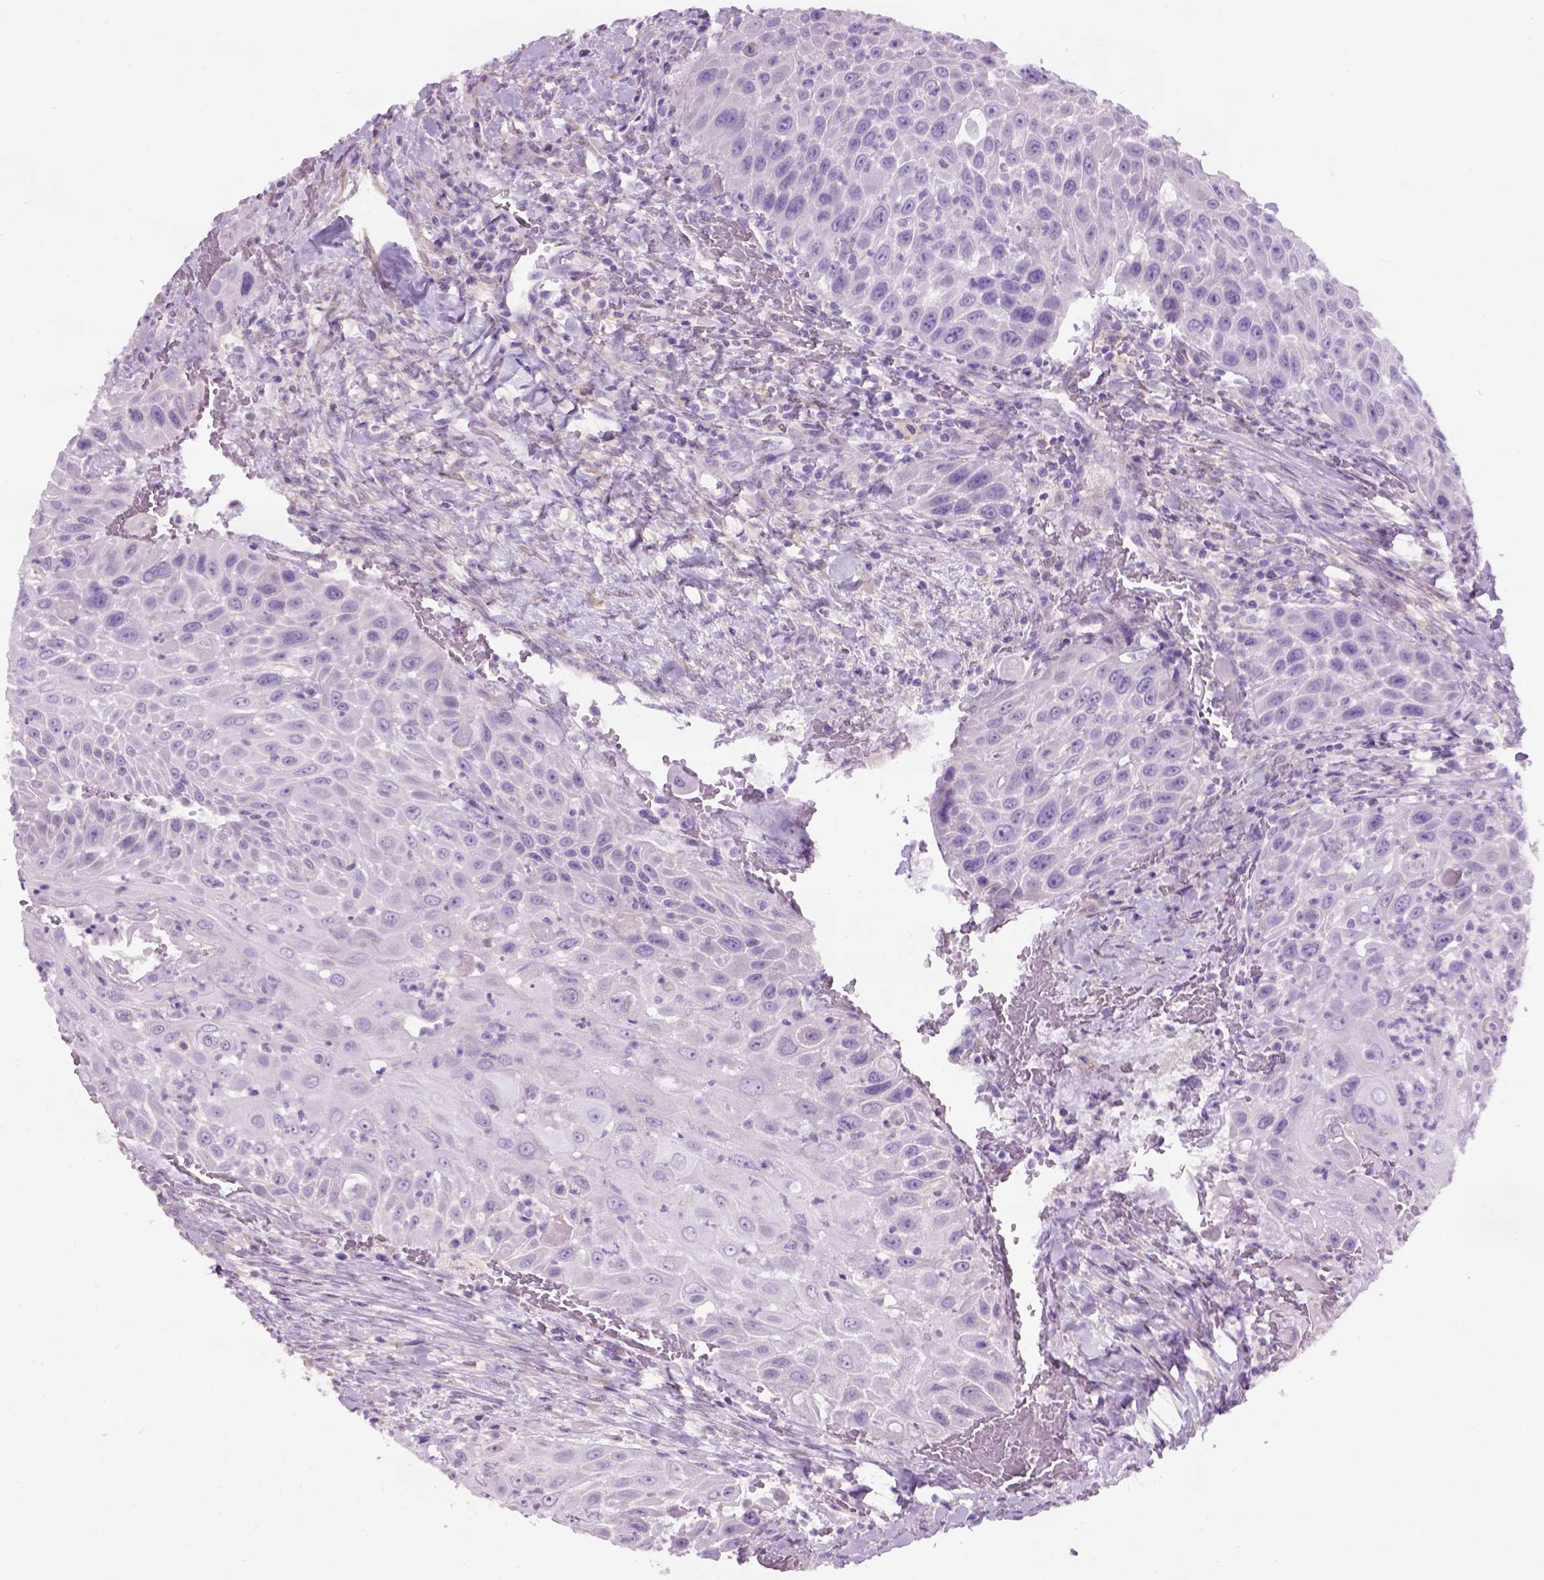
{"staining": {"intensity": "negative", "quantity": "none", "location": "none"}, "tissue": "head and neck cancer", "cell_type": "Tumor cells", "image_type": "cancer", "snomed": [{"axis": "morphology", "description": "Squamous cell carcinoma, NOS"}, {"axis": "topography", "description": "Head-Neck"}], "caption": "Immunohistochemistry of human head and neck cancer displays no positivity in tumor cells.", "gene": "GABRB2", "patient": {"sex": "male", "age": 69}}